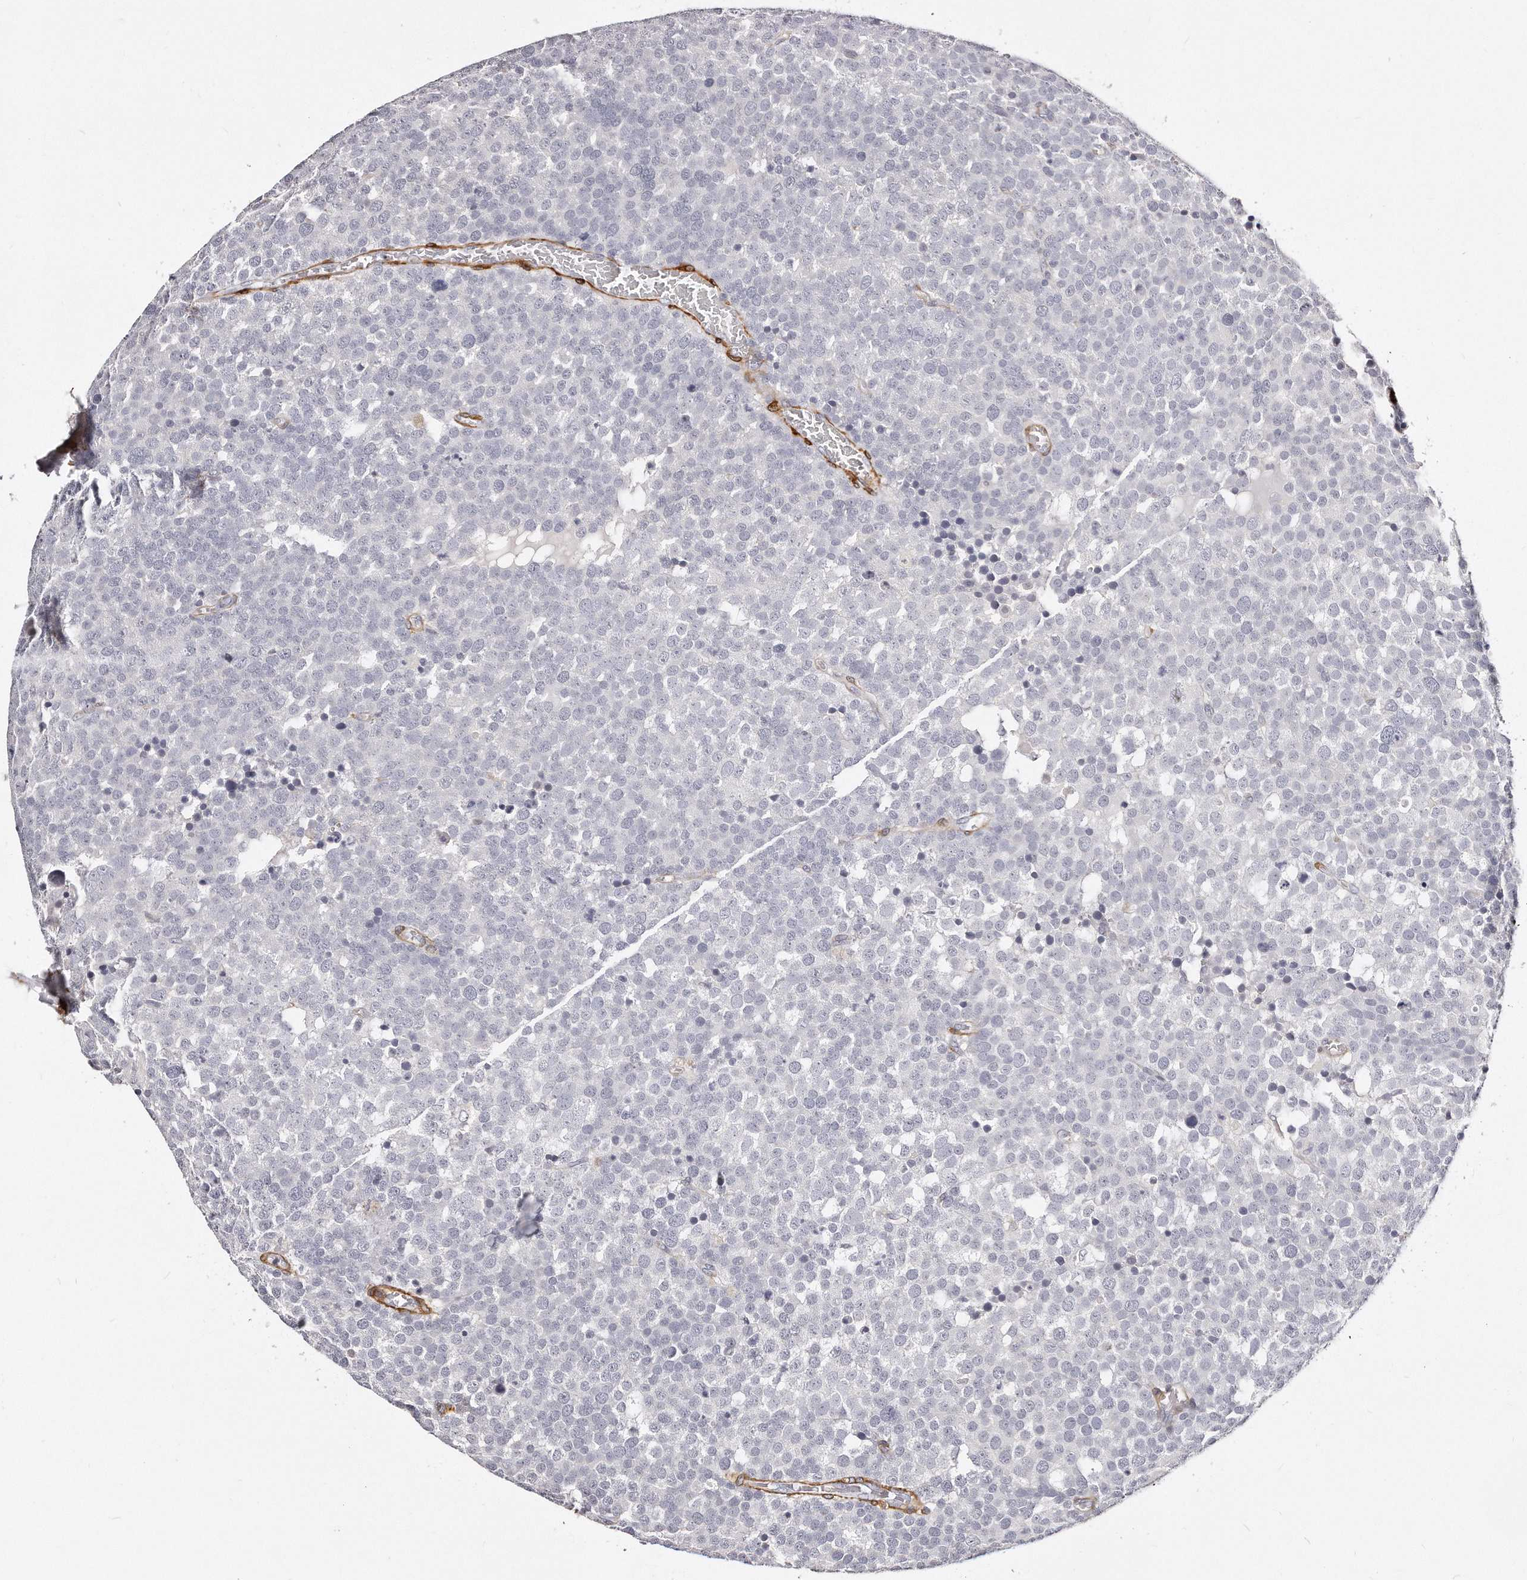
{"staining": {"intensity": "negative", "quantity": "none", "location": "none"}, "tissue": "testis cancer", "cell_type": "Tumor cells", "image_type": "cancer", "snomed": [{"axis": "morphology", "description": "Seminoma, NOS"}, {"axis": "topography", "description": "Testis"}], "caption": "Tumor cells show no significant protein positivity in testis cancer (seminoma). Nuclei are stained in blue.", "gene": "LMOD1", "patient": {"sex": "male", "age": 71}}